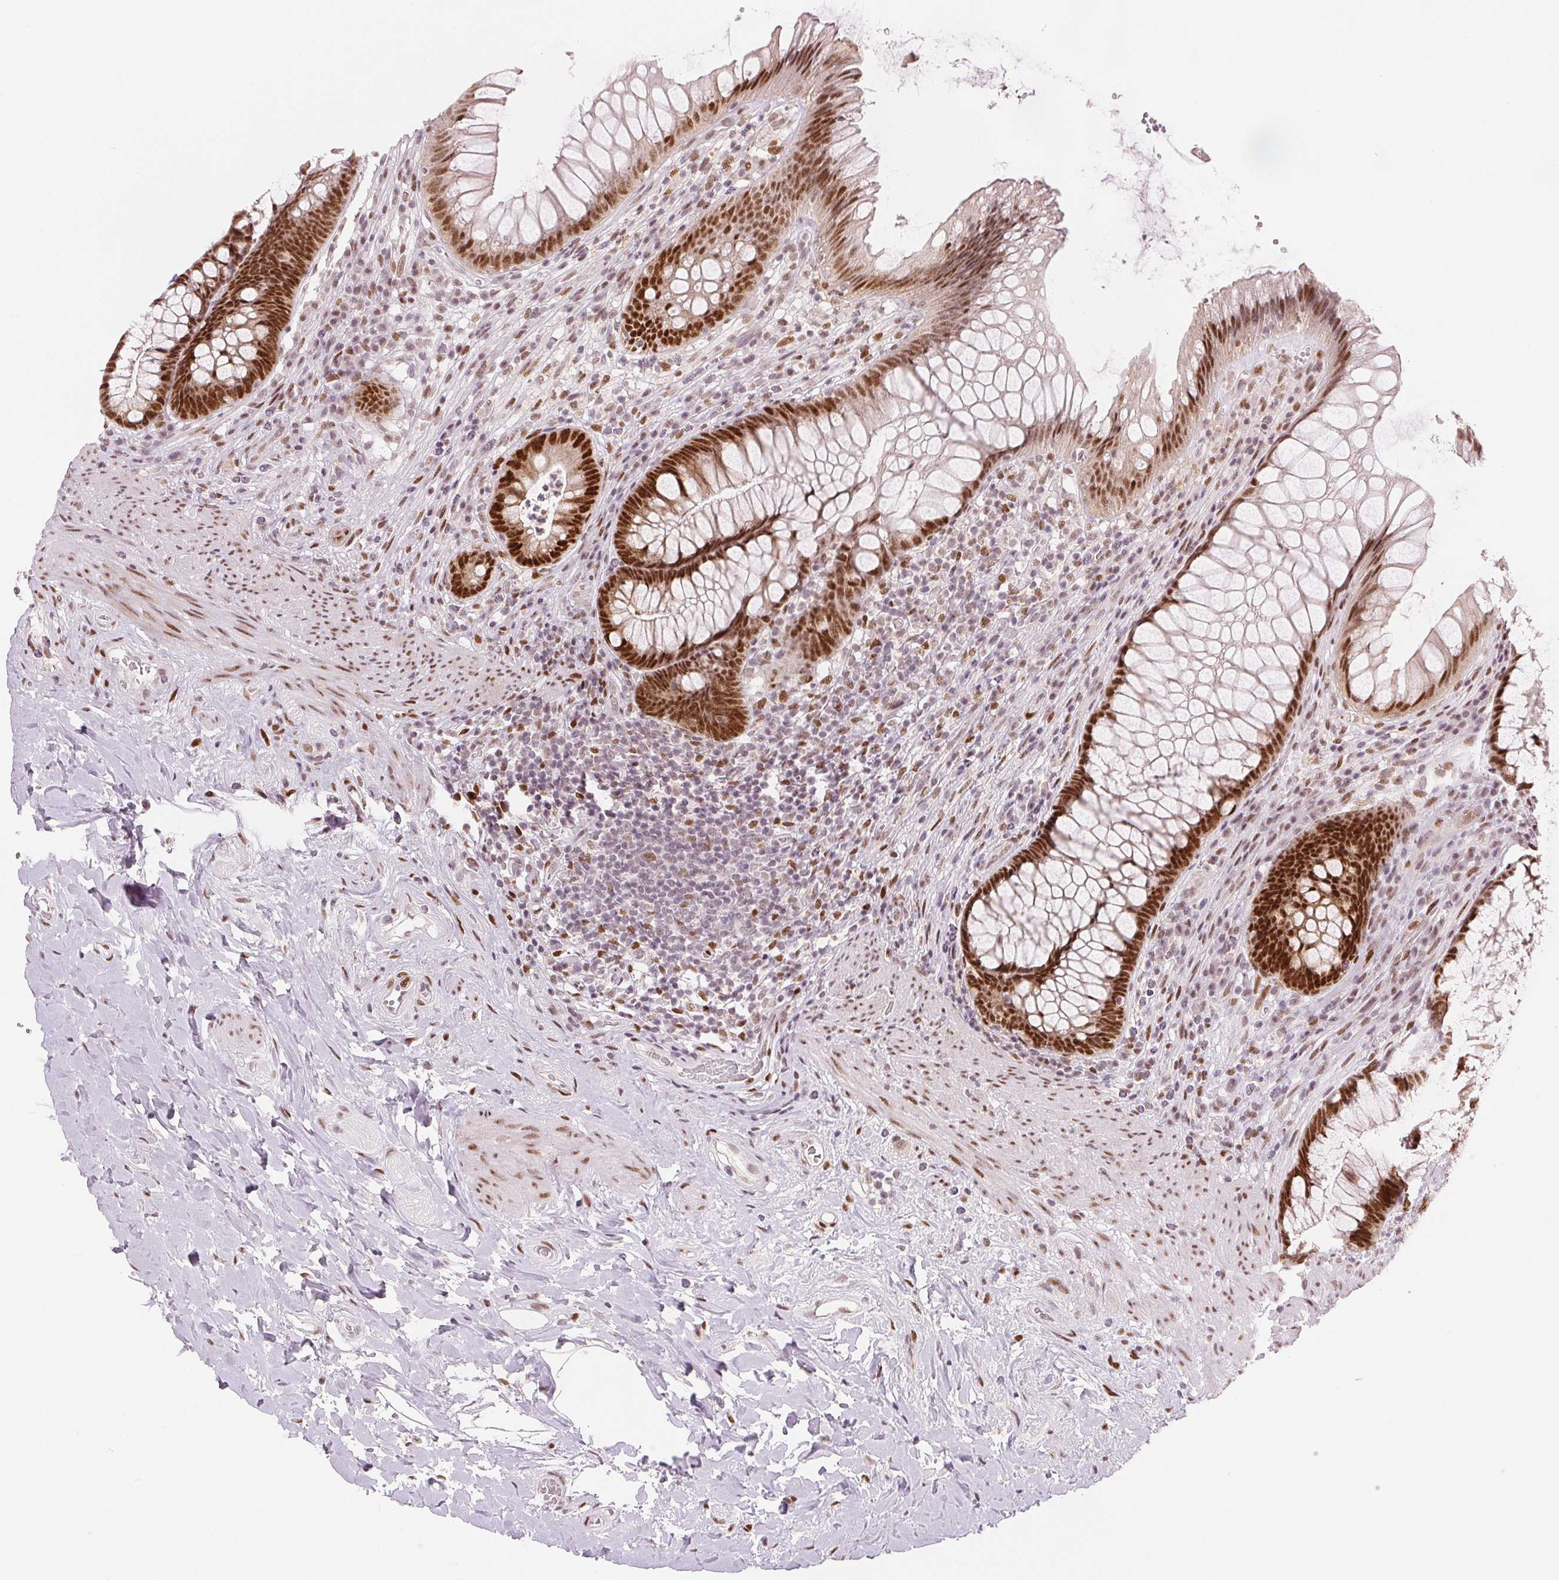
{"staining": {"intensity": "strong", "quantity": ">75%", "location": "nuclear"}, "tissue": "rectum", "cell_type": "Glandular cells", "image_type": "normal", "snomed": [{"axis": "morphology", "description": "Normal tissue, NOS"}, {"axis": "topography", "description": "Rectum"}], "caption": "The image displays immunohistochemical staining of benign rectum. There is strong nuclear staining is present in approximately >75% of glandular cells. Immunohistochemistry (ihc) stains the protein of interest in brown and the nuclei are stained blue.", "gene": "ZNF703", "patient": {"sex": "male", "age": 53}}